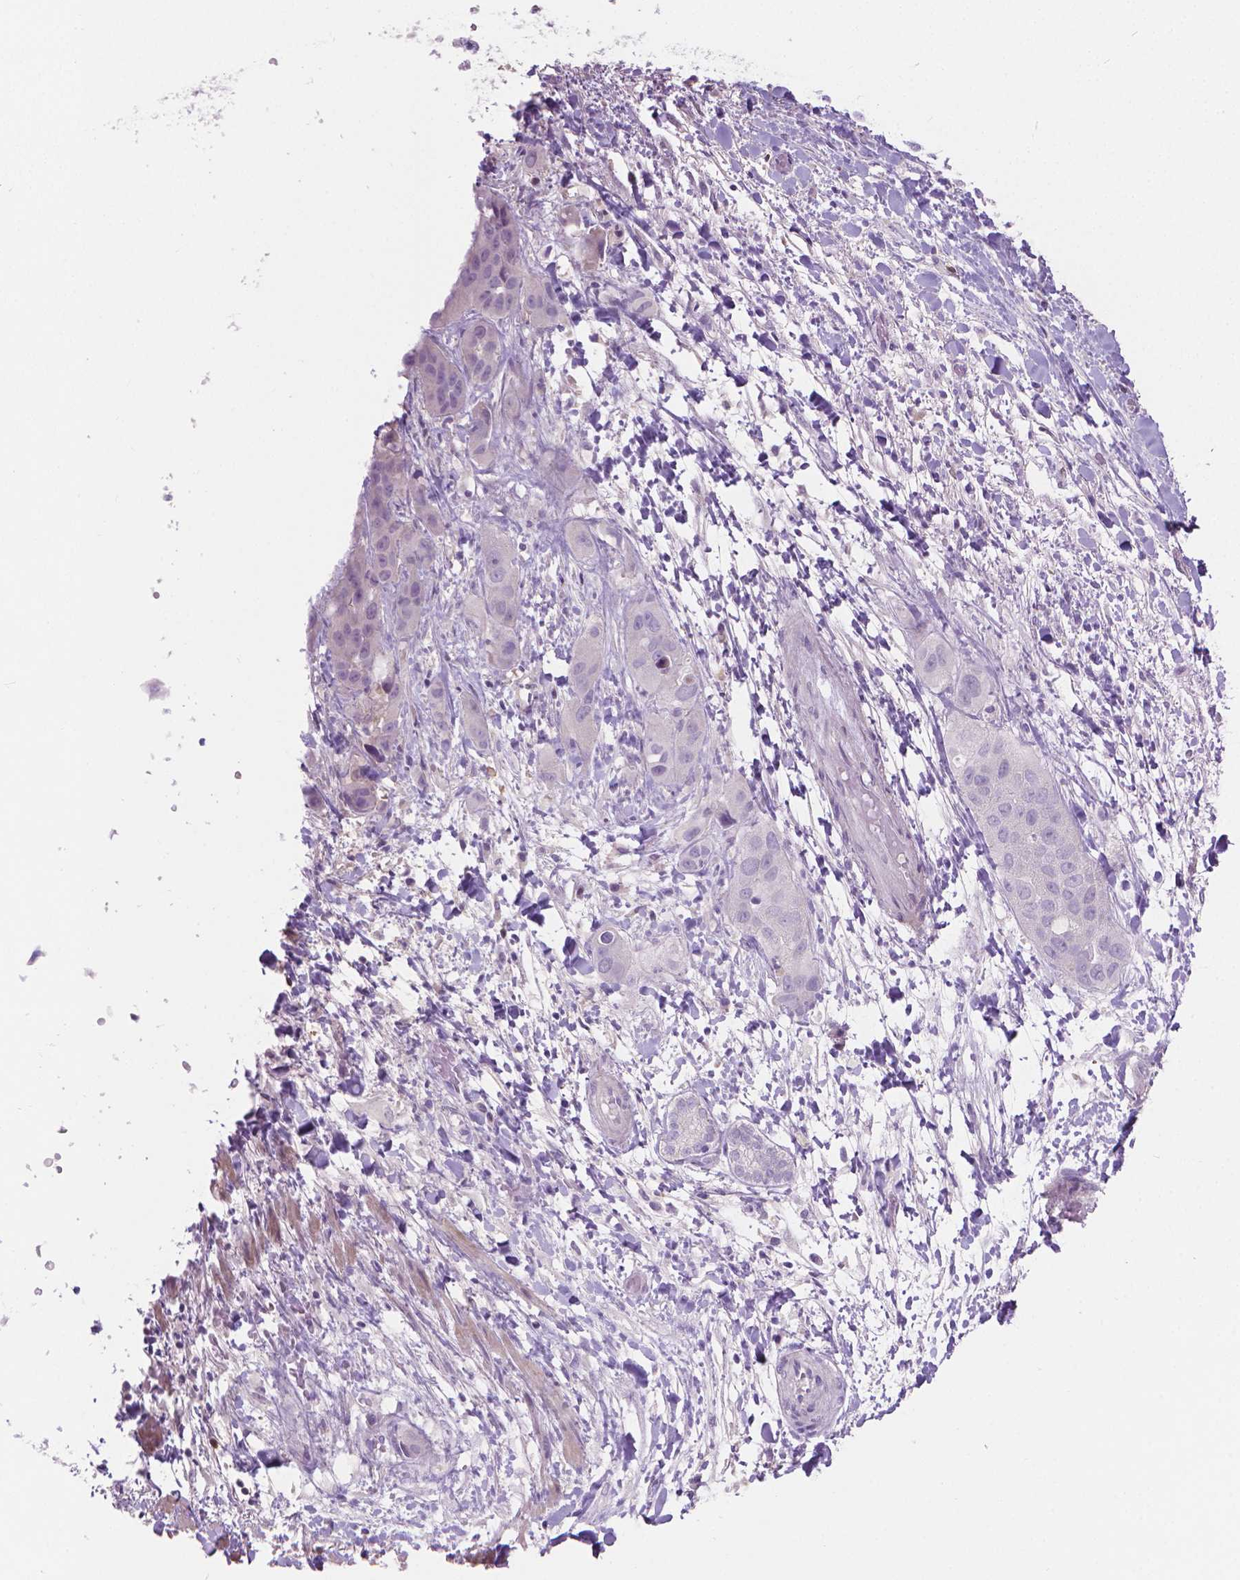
{"staining": {"intensity": "negative", "quantity": "none", "location": "none"}, "tissue": "liver cancer", "cell_type": "Tumor cells", "image_type": "cancer", "snomed": [{"axis": "morphology", "description": "Cholangiocarcinoma"}, {"axis": "topography", "description": "Liver"}], "caption": "This micrograph is of cholangiocarcinoma (liver) stained with immunohistochemistry (IHC) to label a protein in brown with the nuclei are counter-stained blue. There is no staining in tumor cells.", "gene": "GSDMA", "patient": {"sex": "female", "age": 52}}